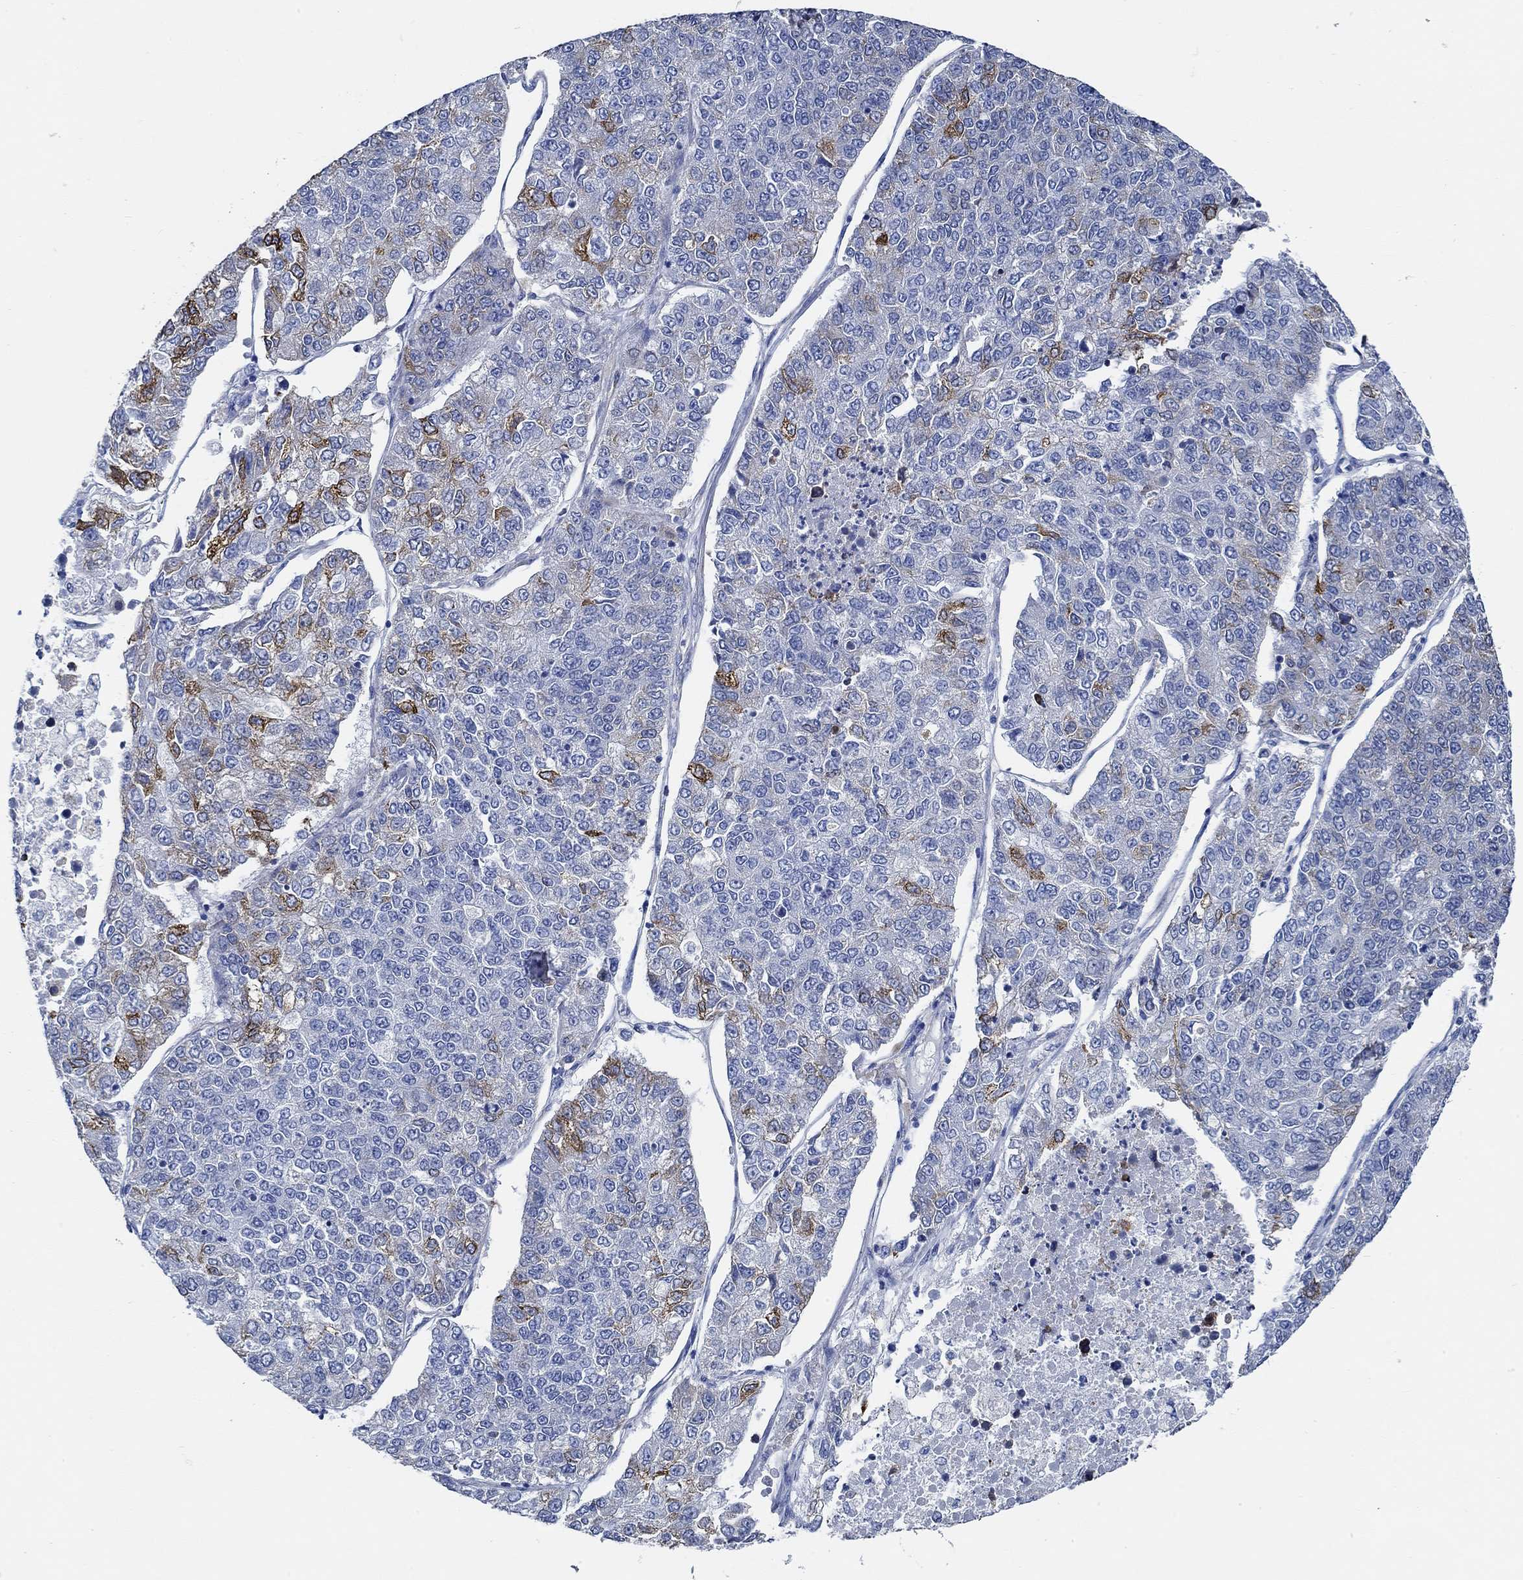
{"staining": {"intensity": "strong", "quantity": "<25%", "location": "cytoplasmic/membranous"}, "tissue": "lung cancer", "cell_type": "Tumor cells", "image_type": "cancer", "snomed": [{"axis": "morphology", "description": "Adenocarcinoma, NOS"}, {"axis": "topography", "description": "Lung"}], "caption": "IHC of adenocarcinoma (lung) shows medium levels of strong cytoplasmic/membranous positivity in approximately <25% of tumor cells.", "gene": "HECW2", "patient": {"sex": "male", "age": 49}}